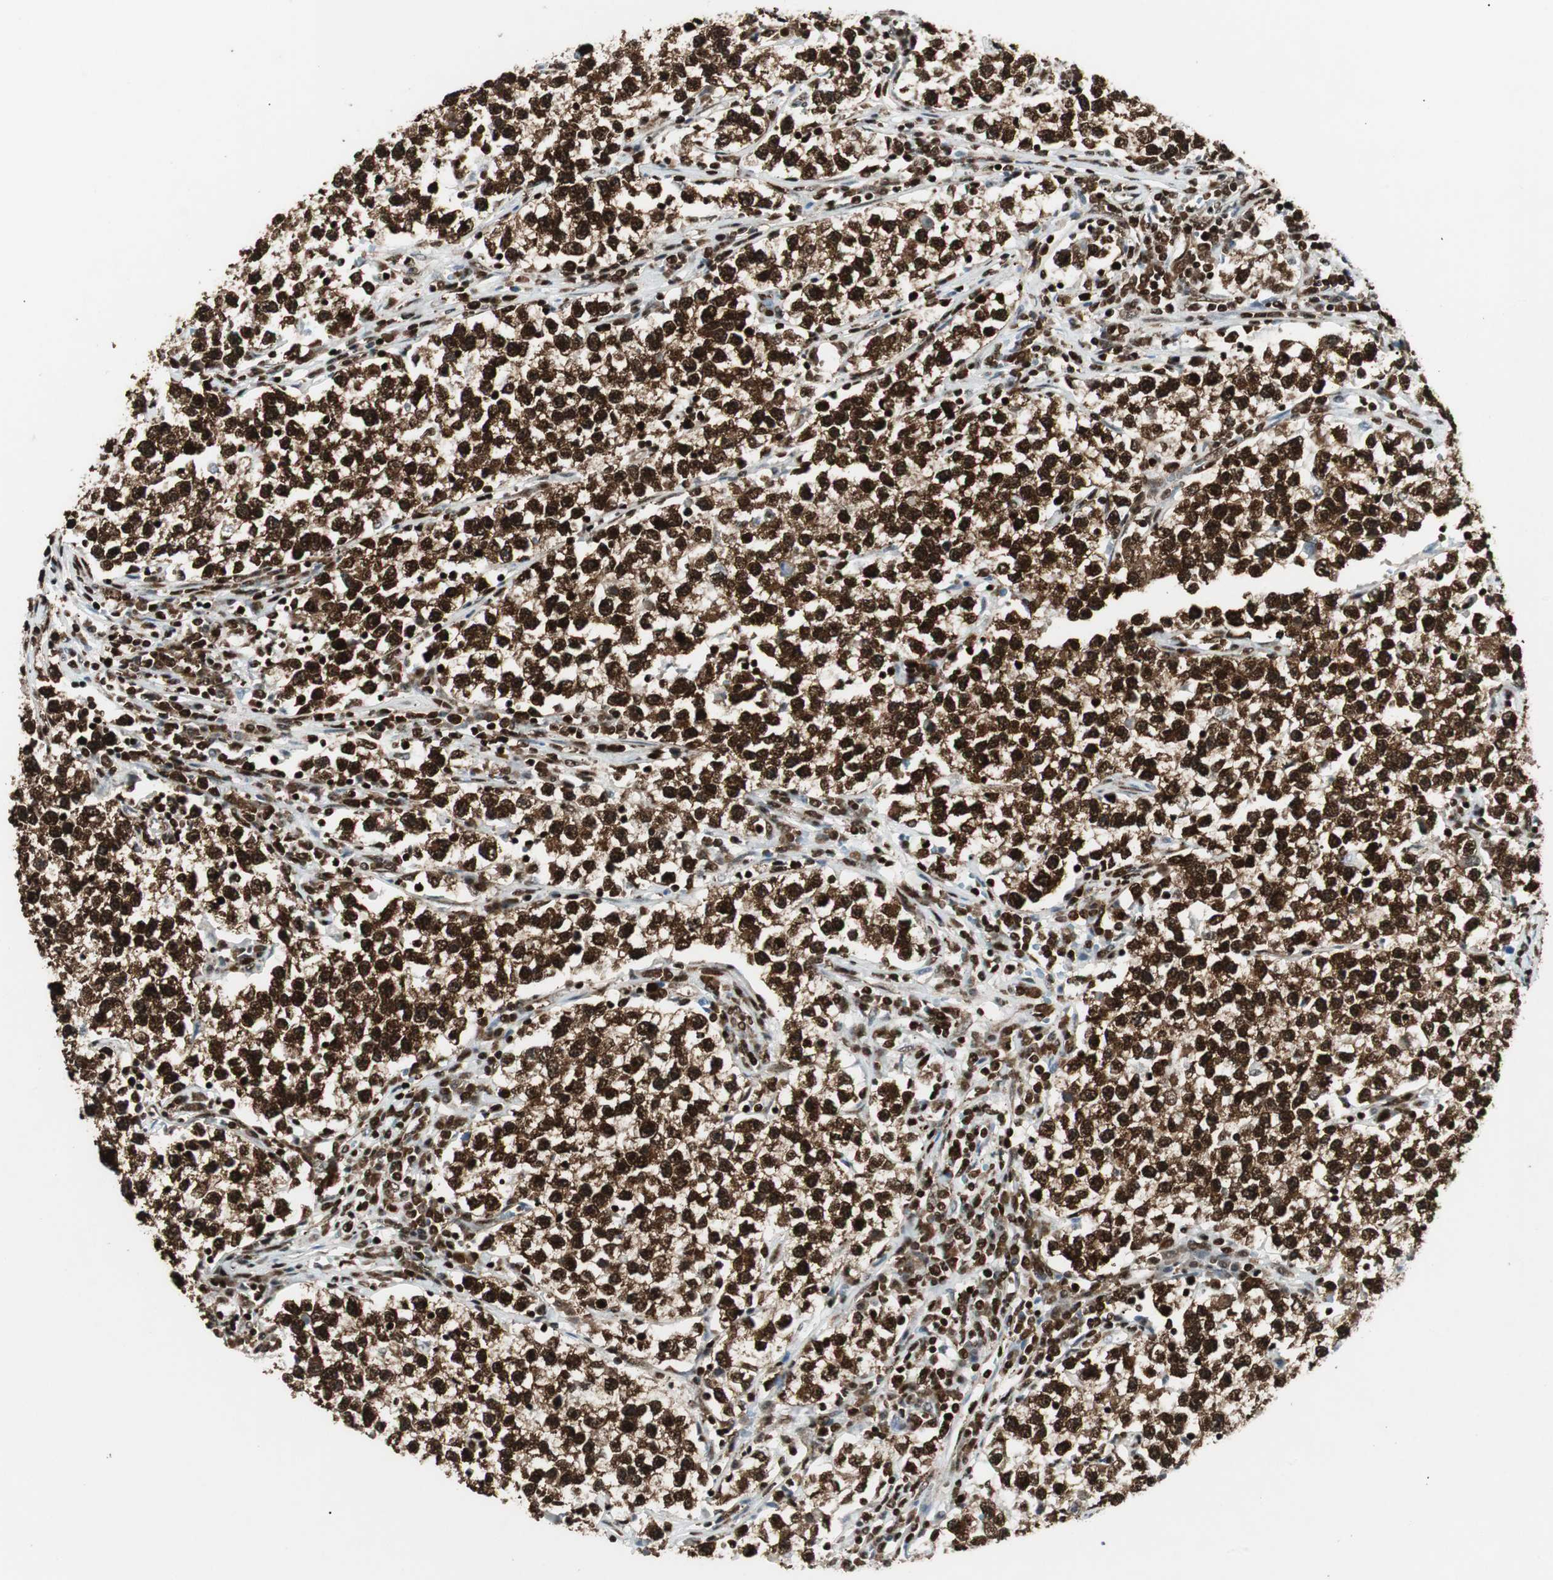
{"staining": {"intensity": "strong", "quantity": ">75%", "location": "nuclear"}, "tissue": "testis cancer", "cell_type": "Tumor cells", "image_type": "cancer", "snomed": [{"axis": "morphology", "description": "Seminoma, NOS"}, {"axis": "topography", "description": "Testis"}], "caption": "IHC photomicrograph of neoplastic tissue: human testis seminoma stained using immunohistochemistry (IHC) shows high levels of strong protein expression localized specifically in the nuclear of tumor cells, appearing as a nuclear brown color.", "gene": "EWSR1", "patient": {"sex": "male", "age": 22}}